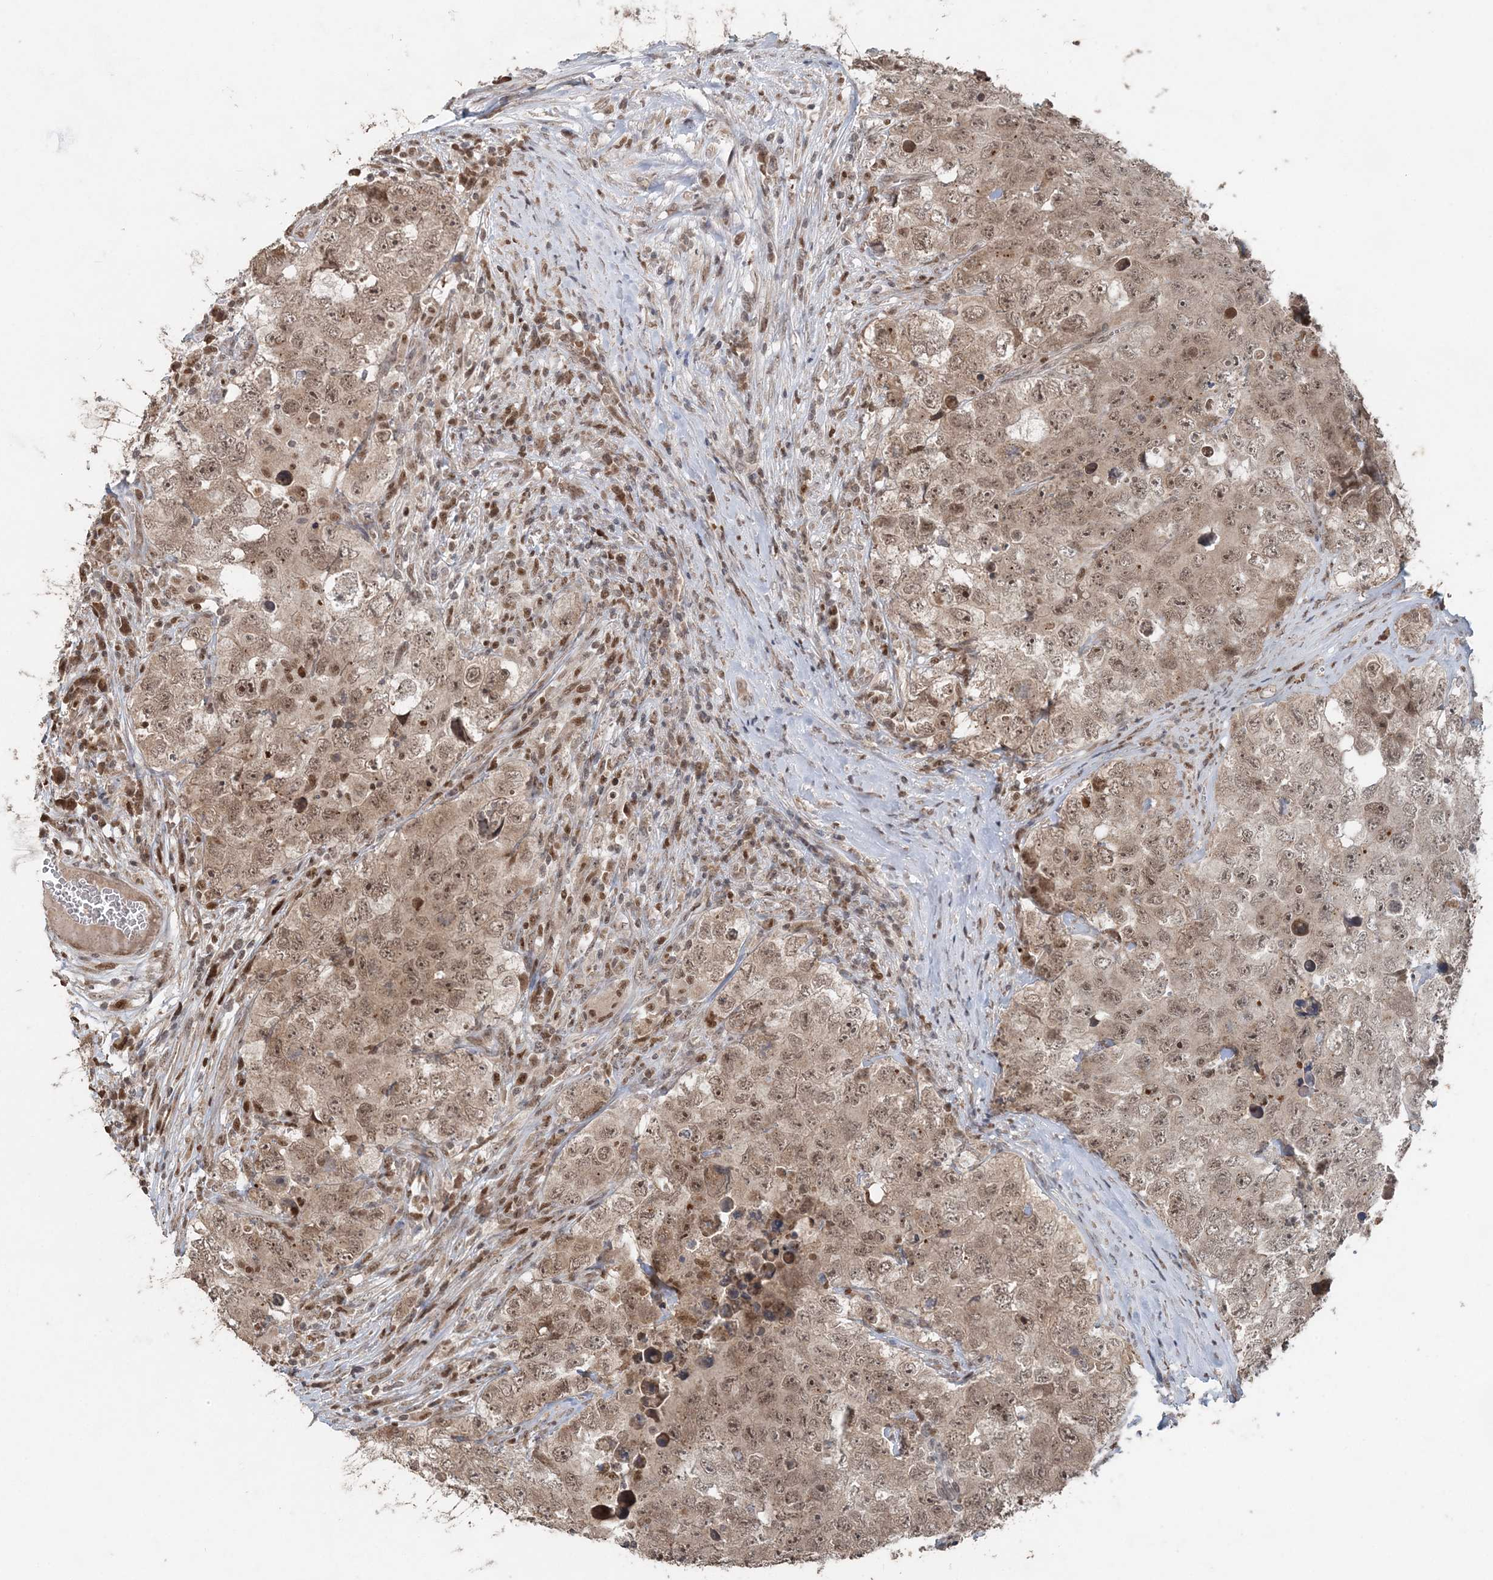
{"staining": {"intensity": "weak", "quantity": ">75%", "location": "cytoplasmic/membranous,nuclear"}, "tissue": "testis cancer", "cell_type": "Tumor cells", "image_type": "cancer", "snomed": [{"axis": "morphology", "description": "Seminoma, NOS"}, {"axis": "morphology", "description": "Carcinoma, Embryonal, NOS"}, {"axis": "topography", "description": "Testis"}], "caption": "Immunohistochemistry (IHC) of human embryonal carcinoma (testis) demonstrates low levels of weak cytoplasmic/membranous and nuclear positivity in about >75% of tumor cells. The protein is shown in brown color, while the nuclei are stained blue.", "gene": "SLU7", "patient": {"sex": "male", "age": 43}}